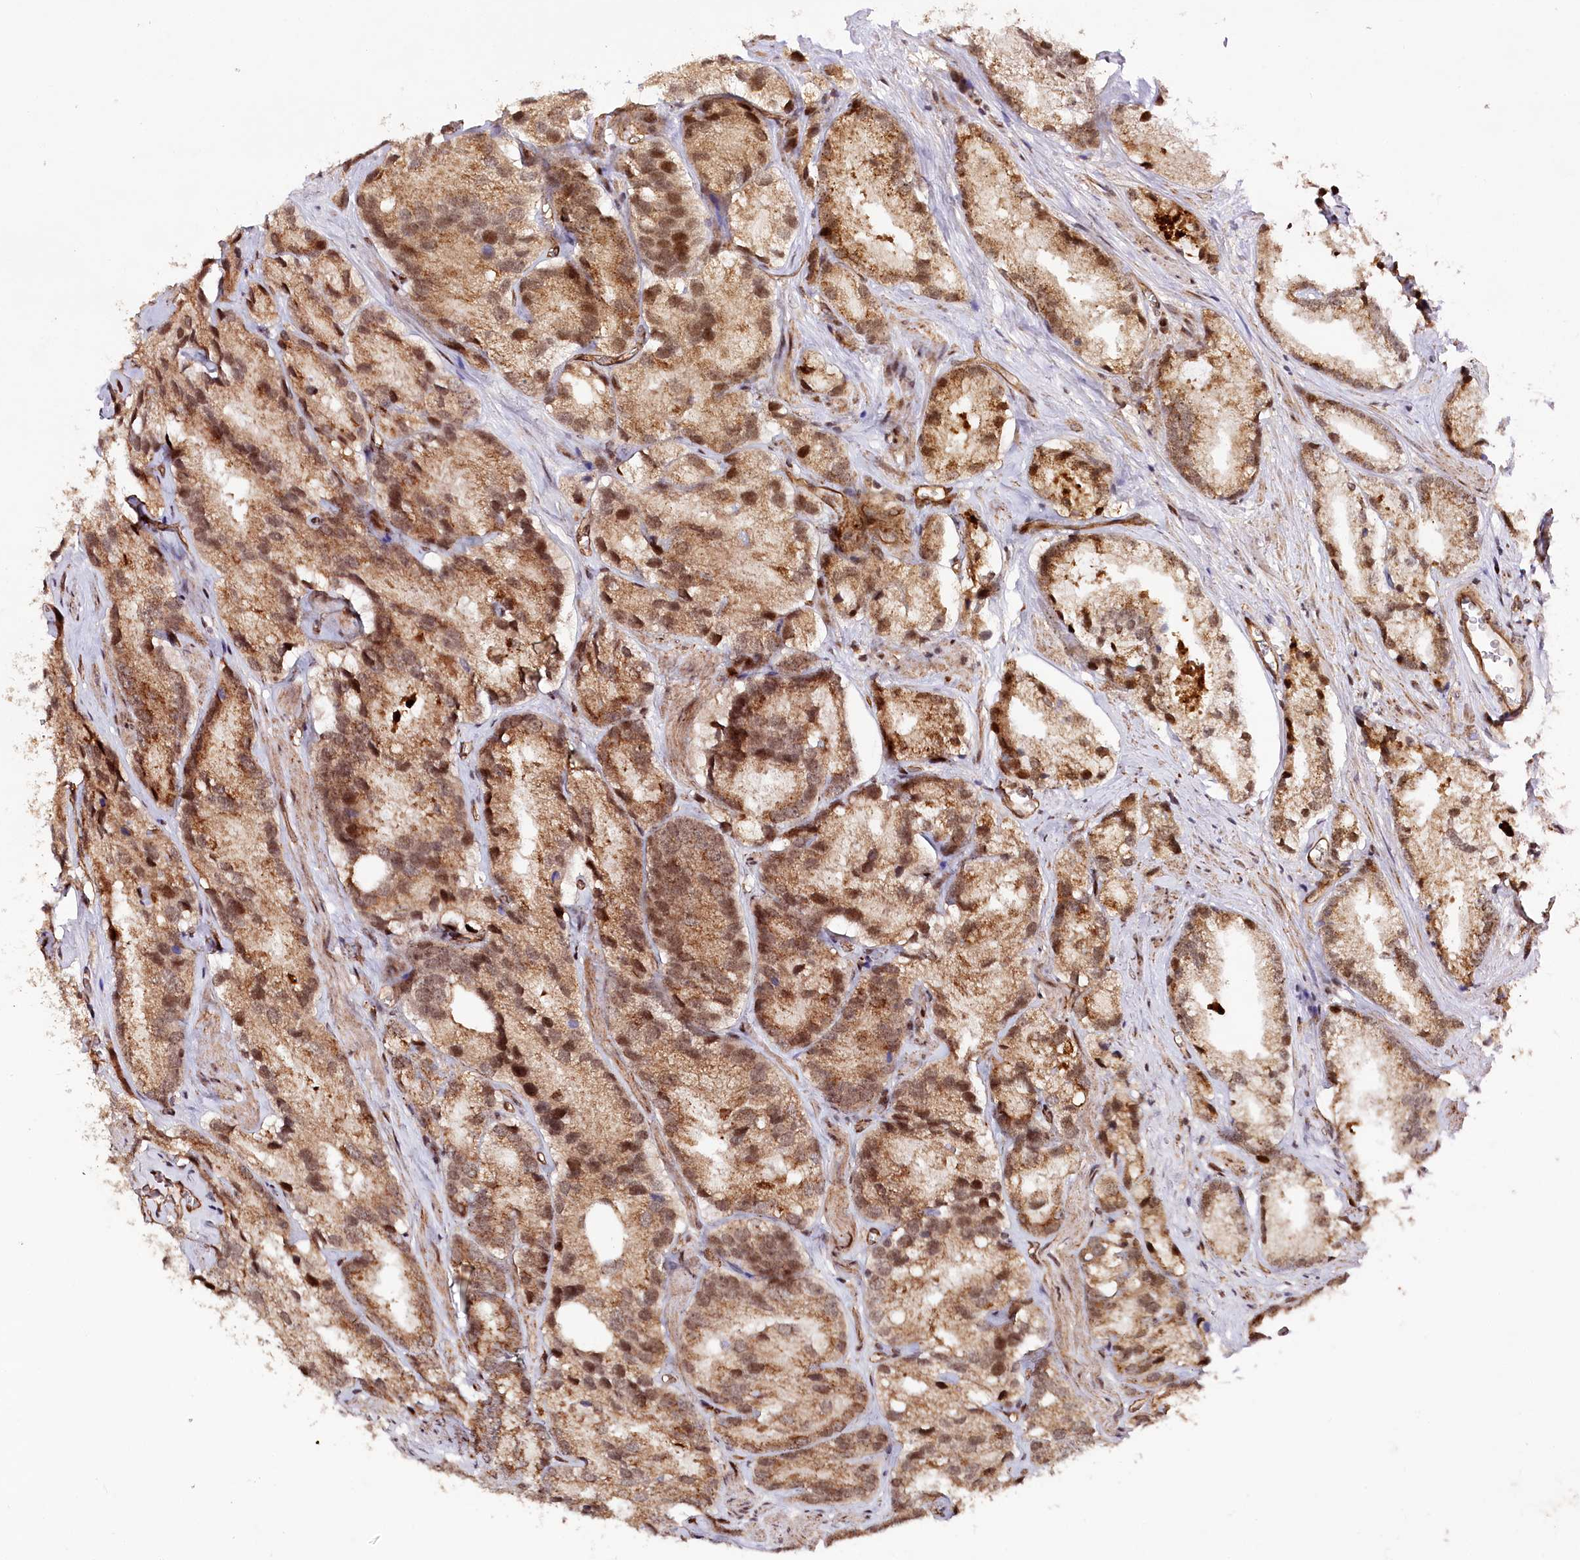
{"staining": {"intensity": "moderate", "quantity": ">75%", "location": "cytoplasmic/membranous,nuclear"}, "tissue": "prostate cancer", "cell_type": "Tumor cells", "image_type": "cancer", "snomed": [{"axis": "morphology", "description": "Adenocarcinoma, High grade"}, {"axis": "topography", "description": "Prostate"}], "caption": "This is a histology image of IHC staining of high-grade adenocarcinoma (prostate), which shows moderate staining in the cytoplasmic/membranous and nuclear of tumor cells.", "gene": "COPG1", "patient": {"sex": "male", "age": 66}}